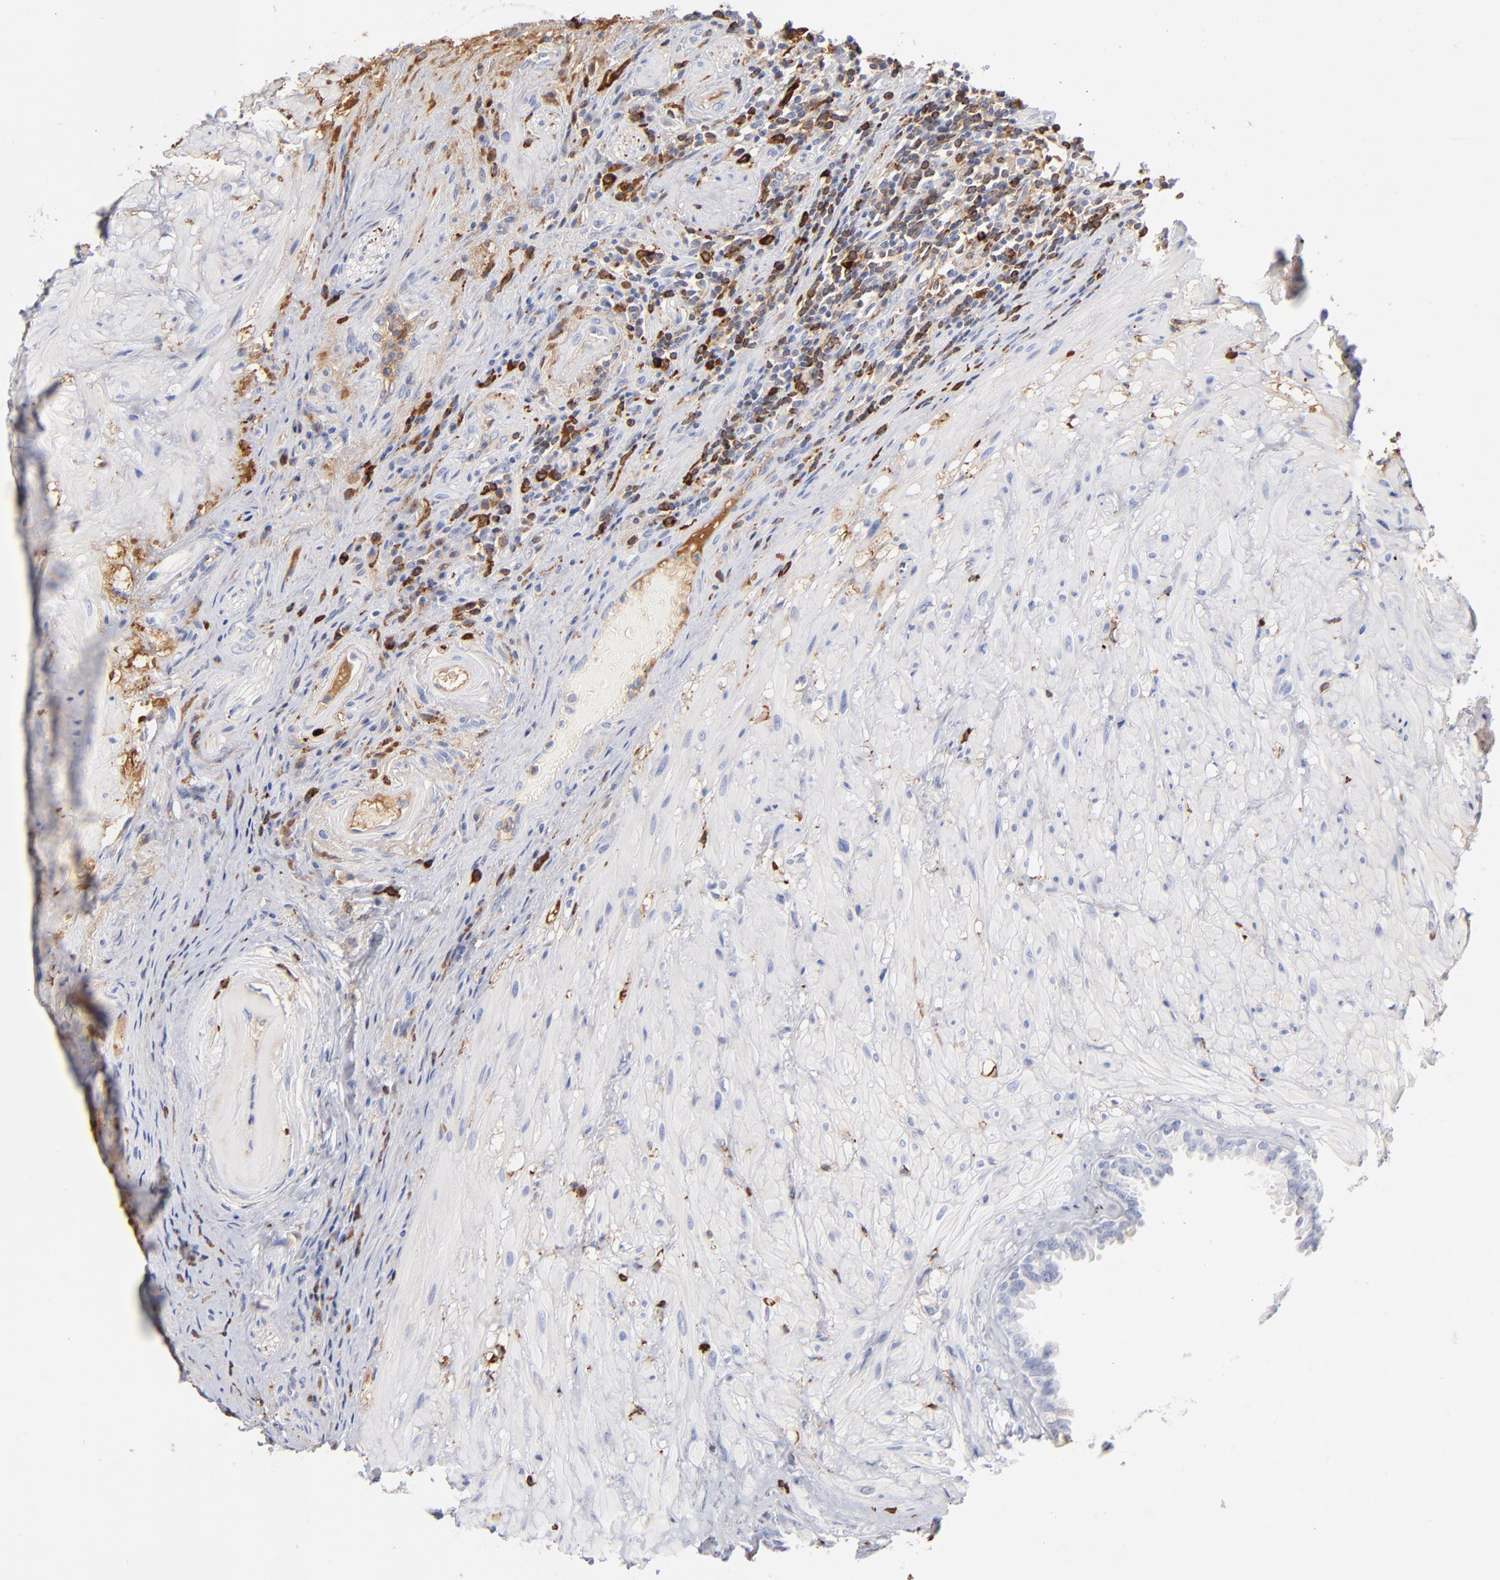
{"staining": {"intensity": "negative", "quantity": "none", "location": "none"}, "tissue": "seminal vesicle", "cell_type": "Glandular cells", "image_type": "normal", "snomed": [{"axis": "morphology", "description": "Normal tissue, NOS"}, {"axis": "topography", "description": "Seminal veicle"}], "caption": "High magnification brightfield microscopy of normal seminal vesicle stained with DAB (brown) and counterstained with hematoxylin (blue): glandular cells show no significant staining. The staining is performed using DAB (3,3'-diaminobenzidine) brown chromogen with nuclei counter-stained in using hematoxylin.", "gene": "APOH", "patient": {"sex": "male", "age": 61}}